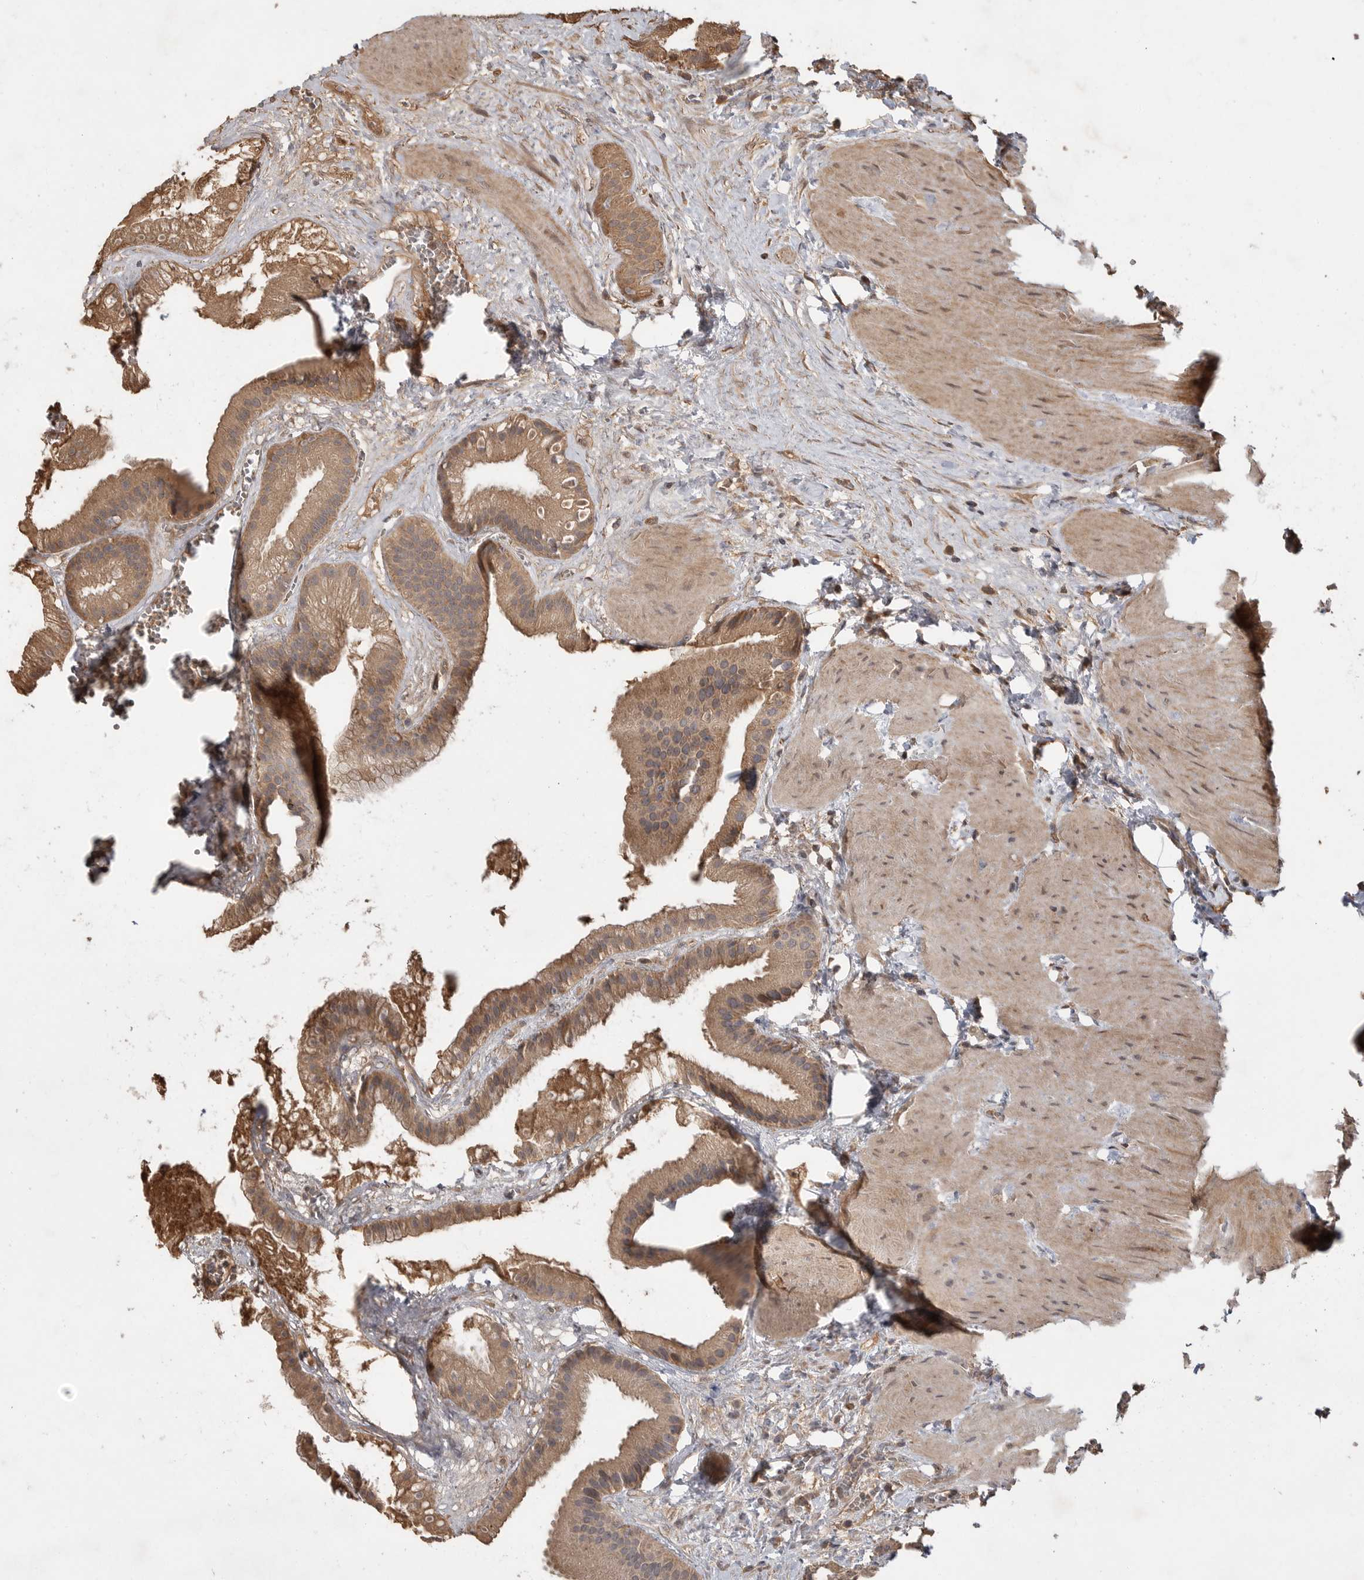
{"staining": {"intensity": "moderate", "quantity": ">75%", "location": "cytoplasmic/membranous"}, "tissue": "gallbladder", "cell_type": "Glandular cells", "image_type": "normal", "snomed": [{"axis": "morphology", "description": "Normal tissue, NOS"}, {"axis": "topography", "description": "Gallbladder"}], "caption": "Protein positivity by IHC demonstrates moderate cytoplasmic/membranous staining in approximately >75% of glandular cells in normal gallbladder.", "gene": "VN1R4", "patient": {"sex": "male", "age": 55}}